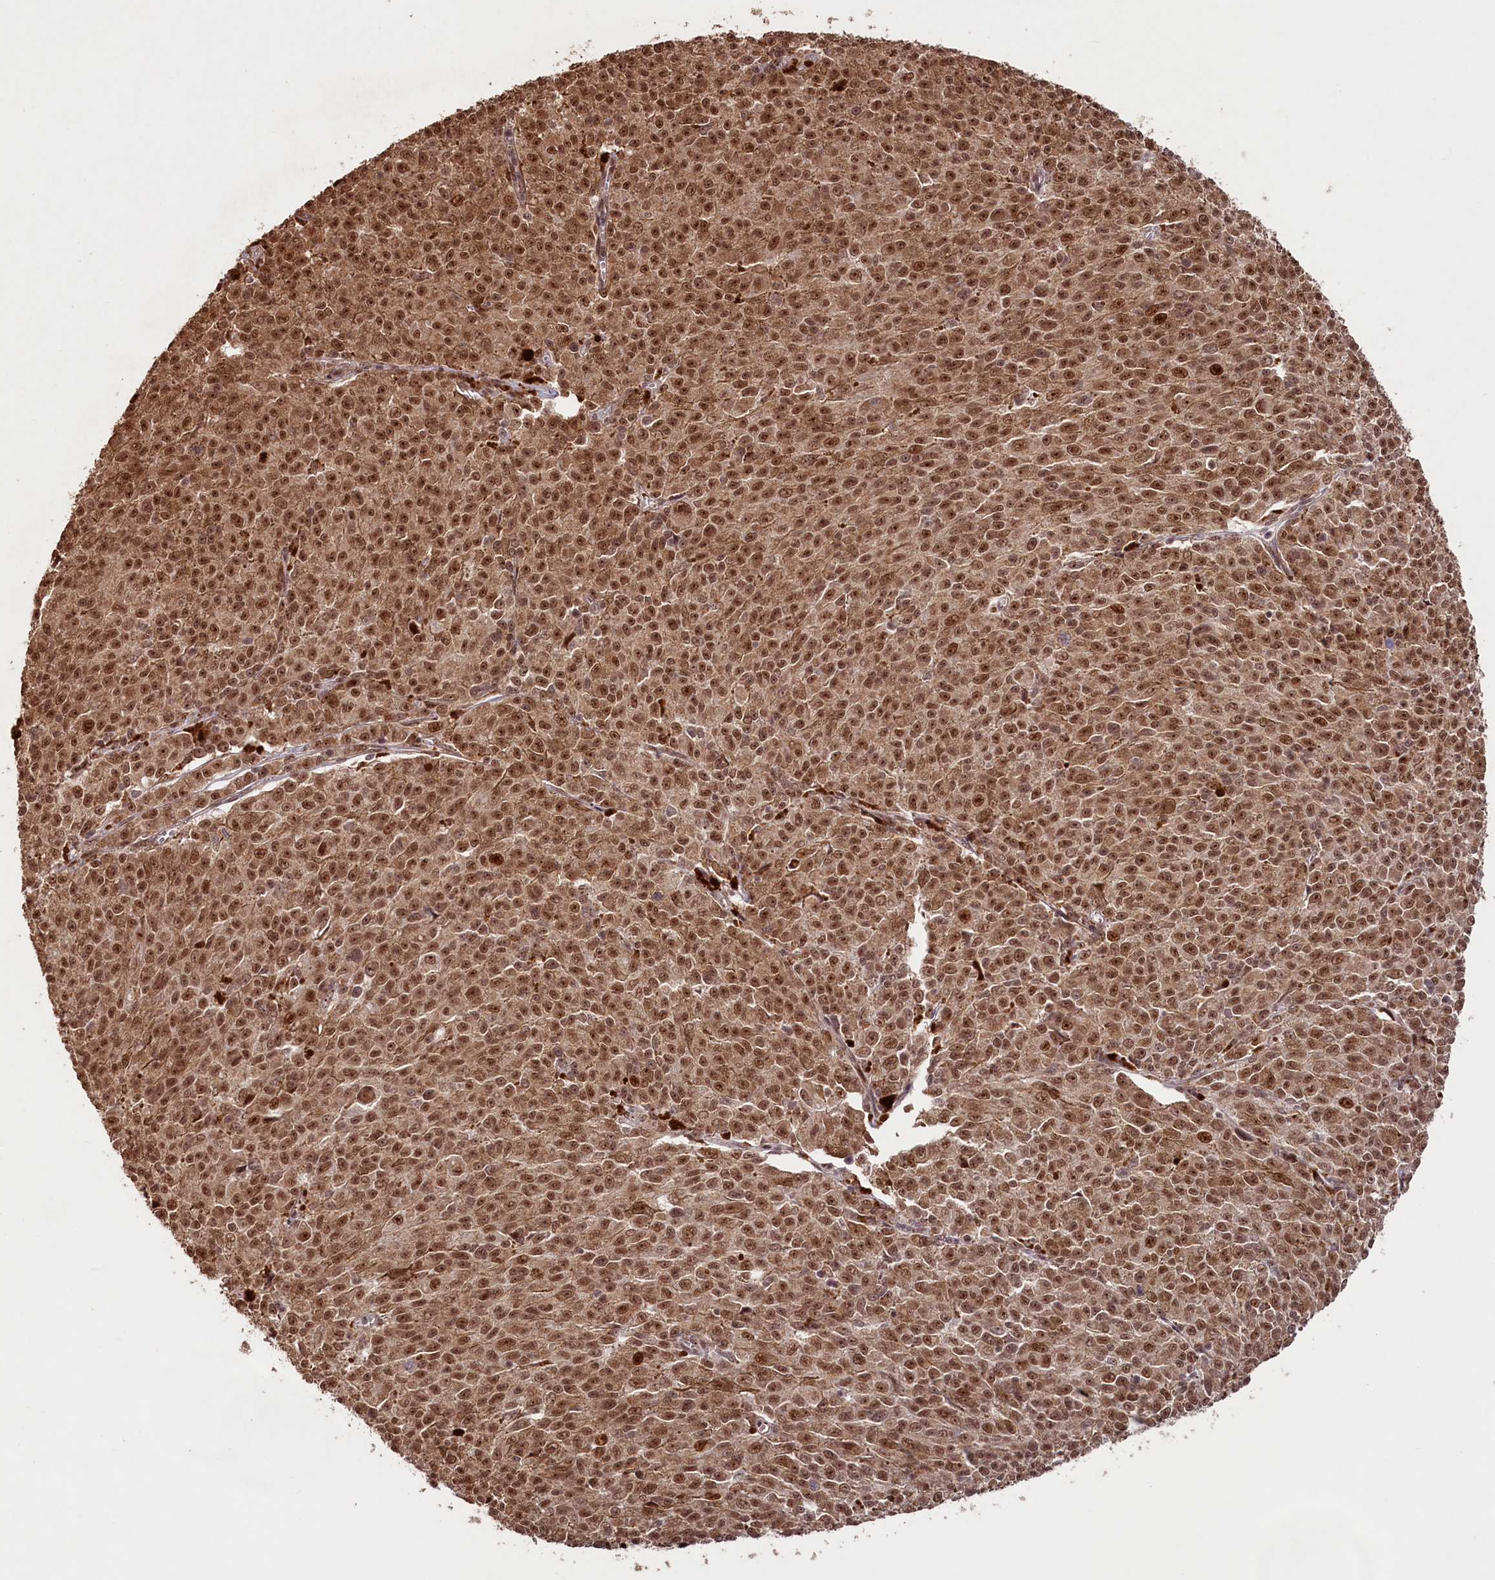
{"staining": {"intensity": "strong", "quantity": ">75%", "location": "cytoplasmic/membranous,nuclear"}, "tissue": "melanoma", "cell_type": "Tumor cells", "image_type": "cancer", "snomed": [{"axis": "morphology", "description": "Malignant melanoma, NOS"}, {"axis": "topography", "description": "Skin"}], "caption": "A high amount of strong cytoplasmic/membranous and nuclear staining is present in approximately >75% of tumor cells in malignant melanoma tissue.", "gene": "SHPRH", "patient": {"sex": "female", "age": 52}}